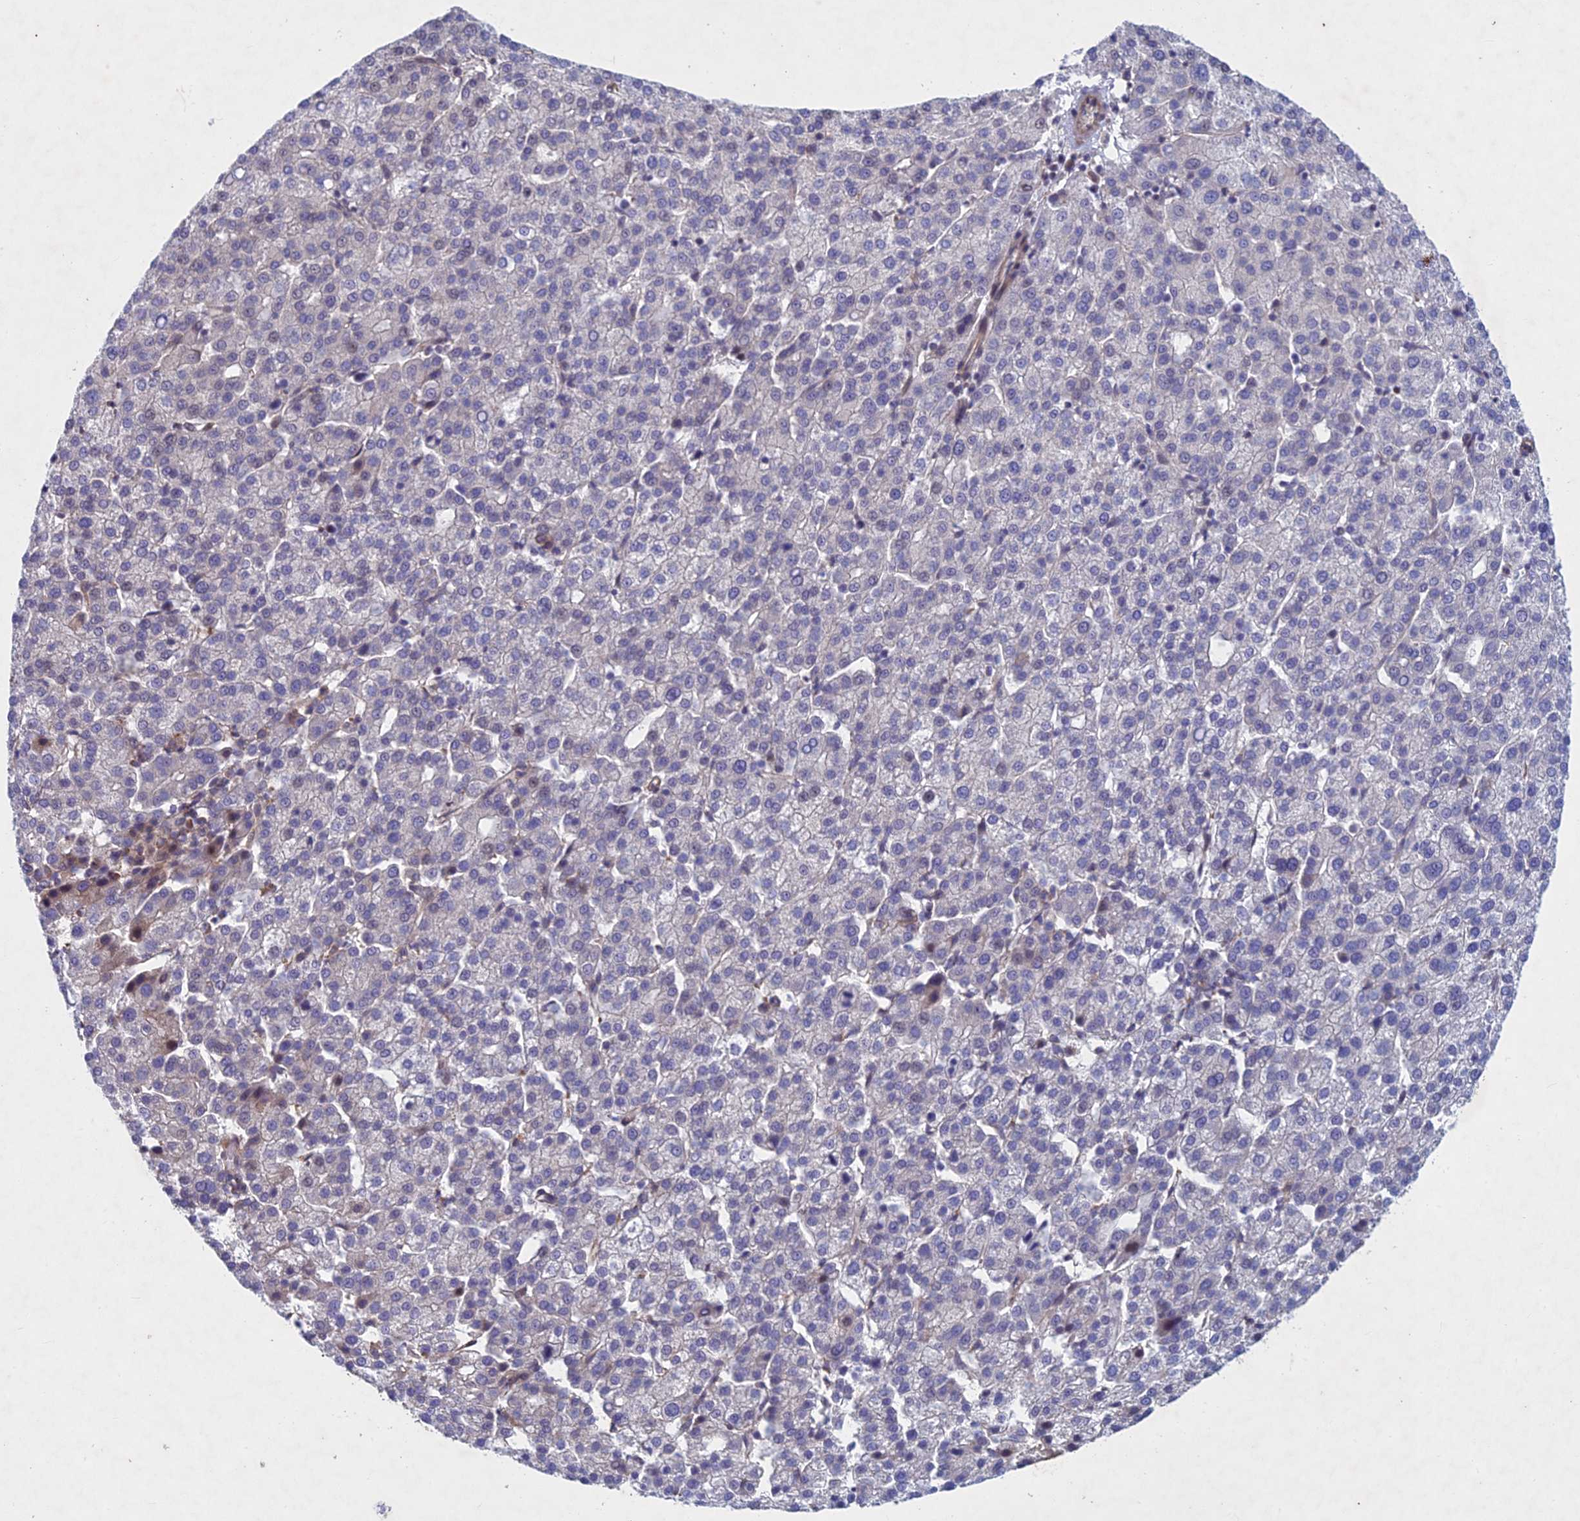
{"staining": {"intensity": "negative", "quantity": "none", "location": "none"}, "tissue": "liver cancer", "cell_type": "Tumor cells", "image_type": "cancer", "snomed": [{"axis": "morphology", "description": "Carcinoma, Hepatocellular, NOS"}, {"axis": "topography", "description": "Liver"}], "caption": "IHC of liver cancer displays no positivity in tumor cells.", "gene": "PTHLH", "patient": {"sex": "female", "age": 58}}